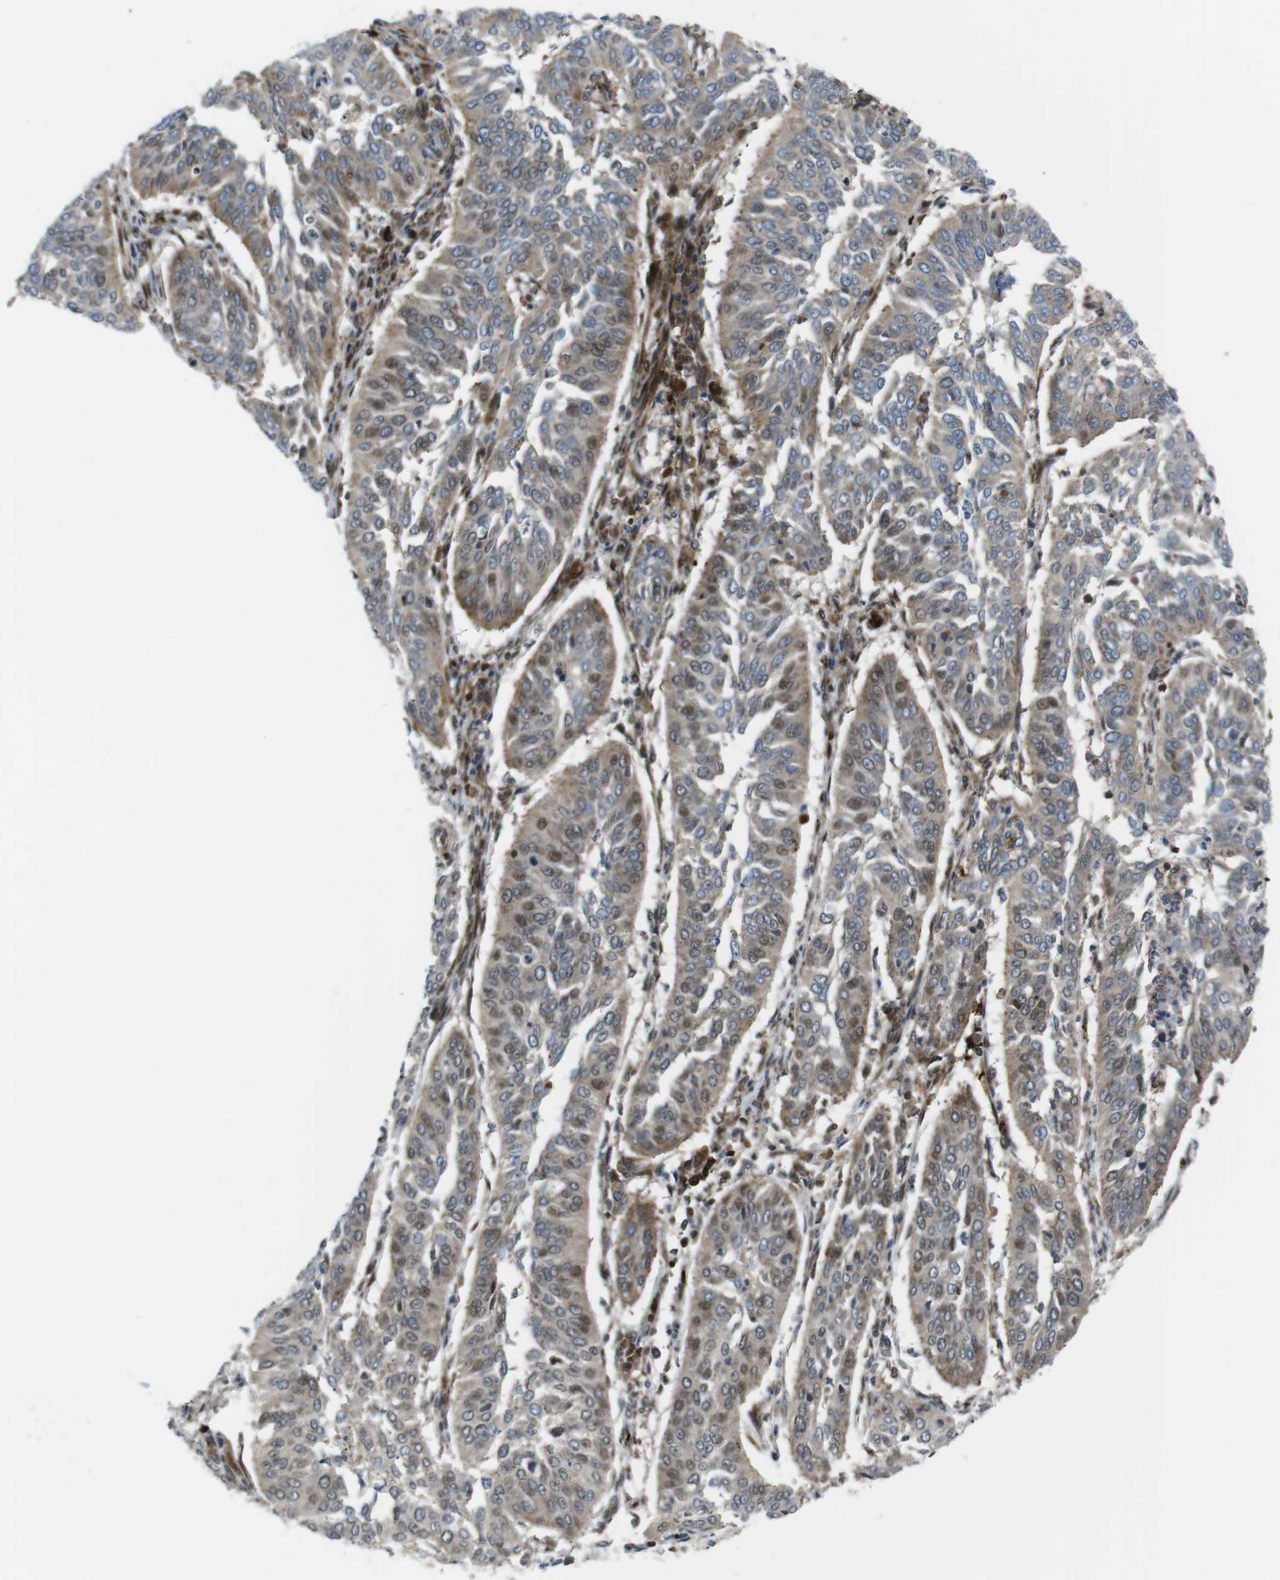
{"staining": {"intensity": "moderate", "quantity": "25%-75%", "location": "cytoplasmic/membranous,nuclear"}, "tissue": "cervical cancer", "cell_type": "Tumor cells", "image_type": "cancer", "snomed": [{"axis": "morphology", "description": "Normal tissue, NOS"}, {"axis": "morphology", "description": "Squamous cell carcinoma, NOS"}, {"axis": "topography", "description": "Cervix"}], "caption": "Squamous cell carcinoma (cervical) stained with a protein marker shows moderate staining in tumor cells.", "gene": "CUL7", "patient": {"sex": "female", "age": 39}}